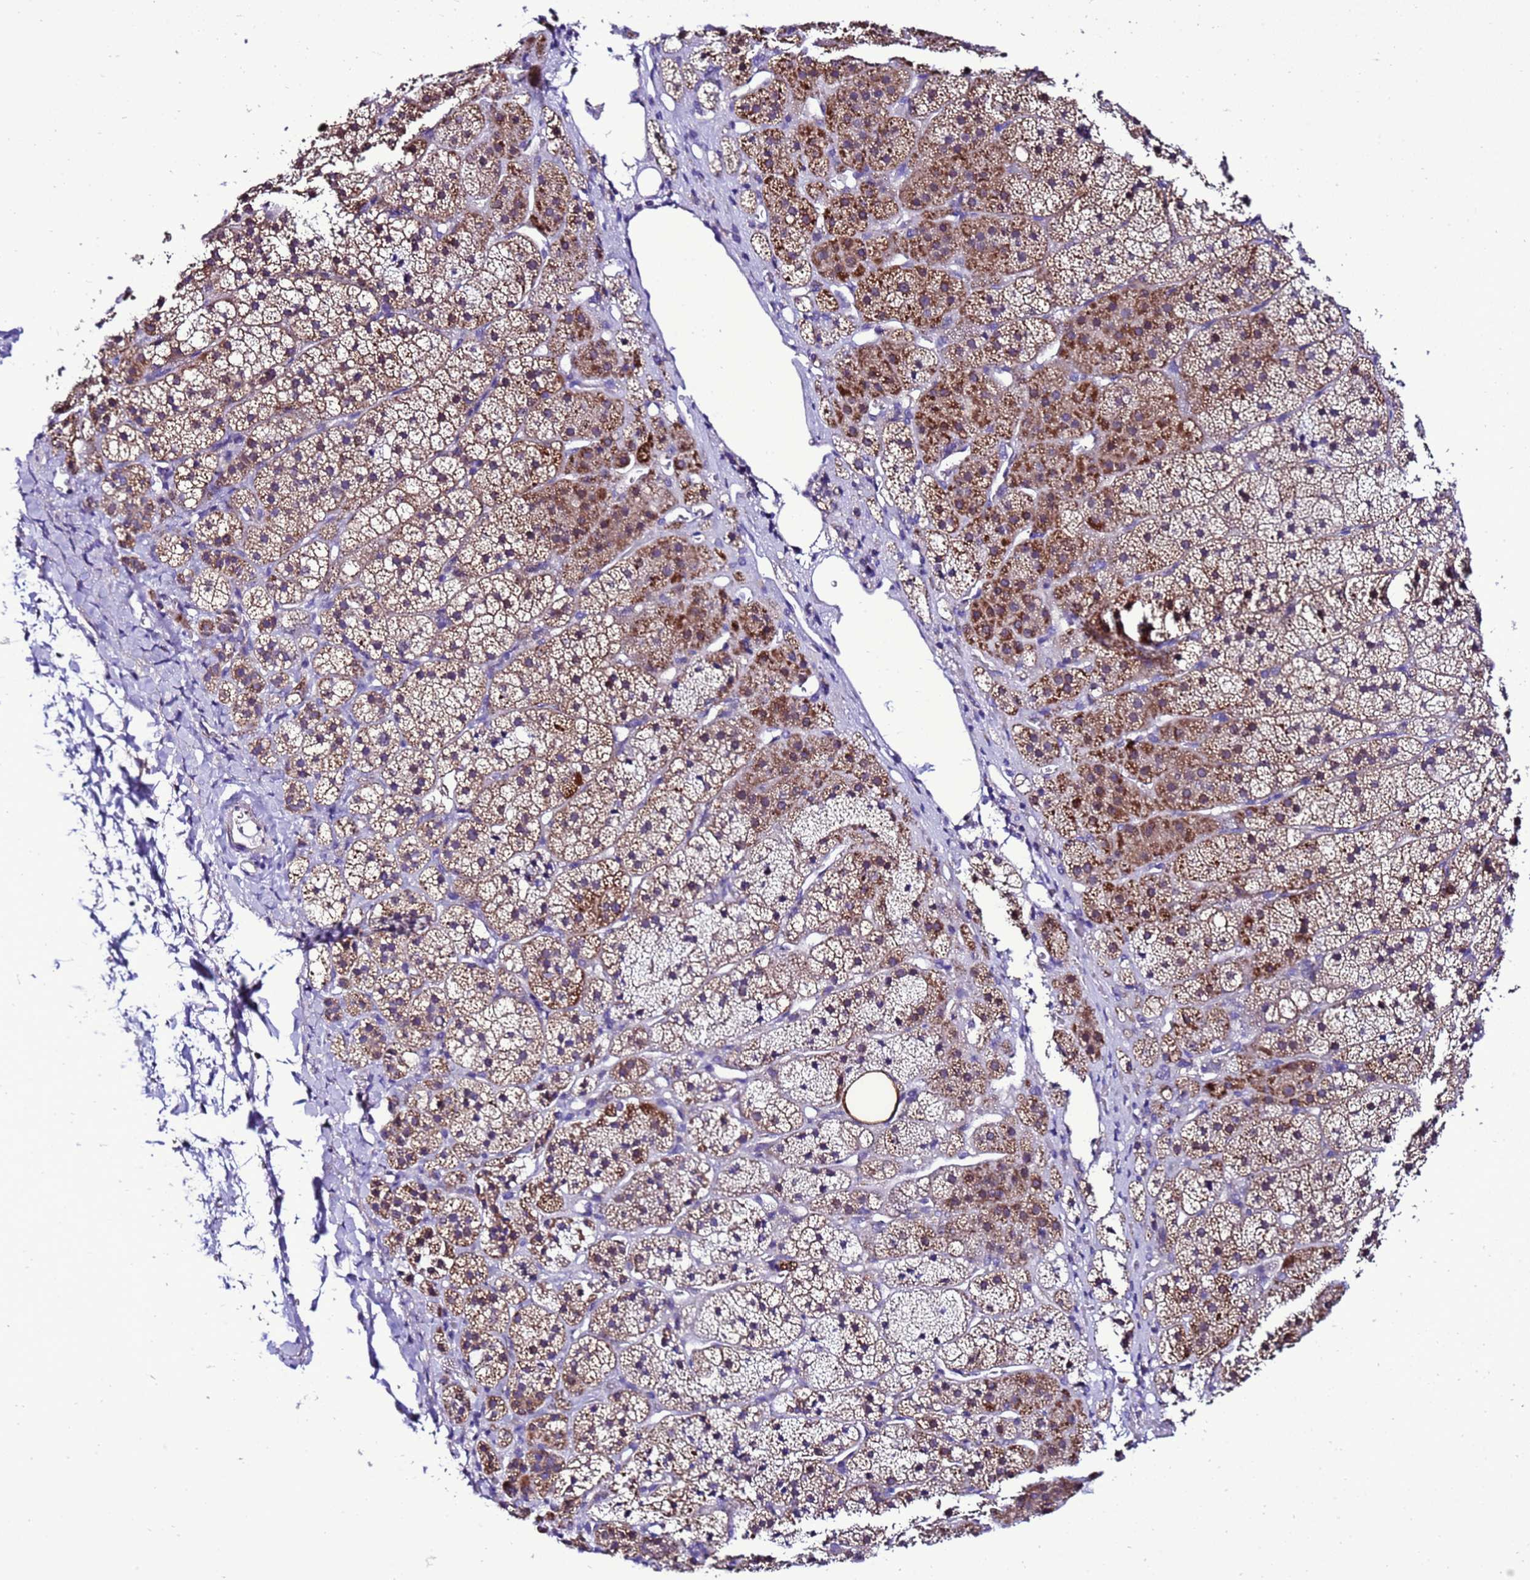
{"staining": {"intensity": "strong", "quantity": "25%-75%", "location": "cytoplasmic/membranous"}, "tissue": "adrenal gland", "cell_type": "Glandular cells", "image_type": "normal", "snomed": [{"axis": "morphology", "description": "Normal tissue, NOS"}, {"axis": "topography", "description": "Adrenal gland"}], "caption": "Protein staining of normal adrenal gland exhibits strong cytoplasmic/membranous expression in approximately 25%-75% of glandular cells.", "gene": "DPH6", "patient": {"sex": "female", "age": 44}}